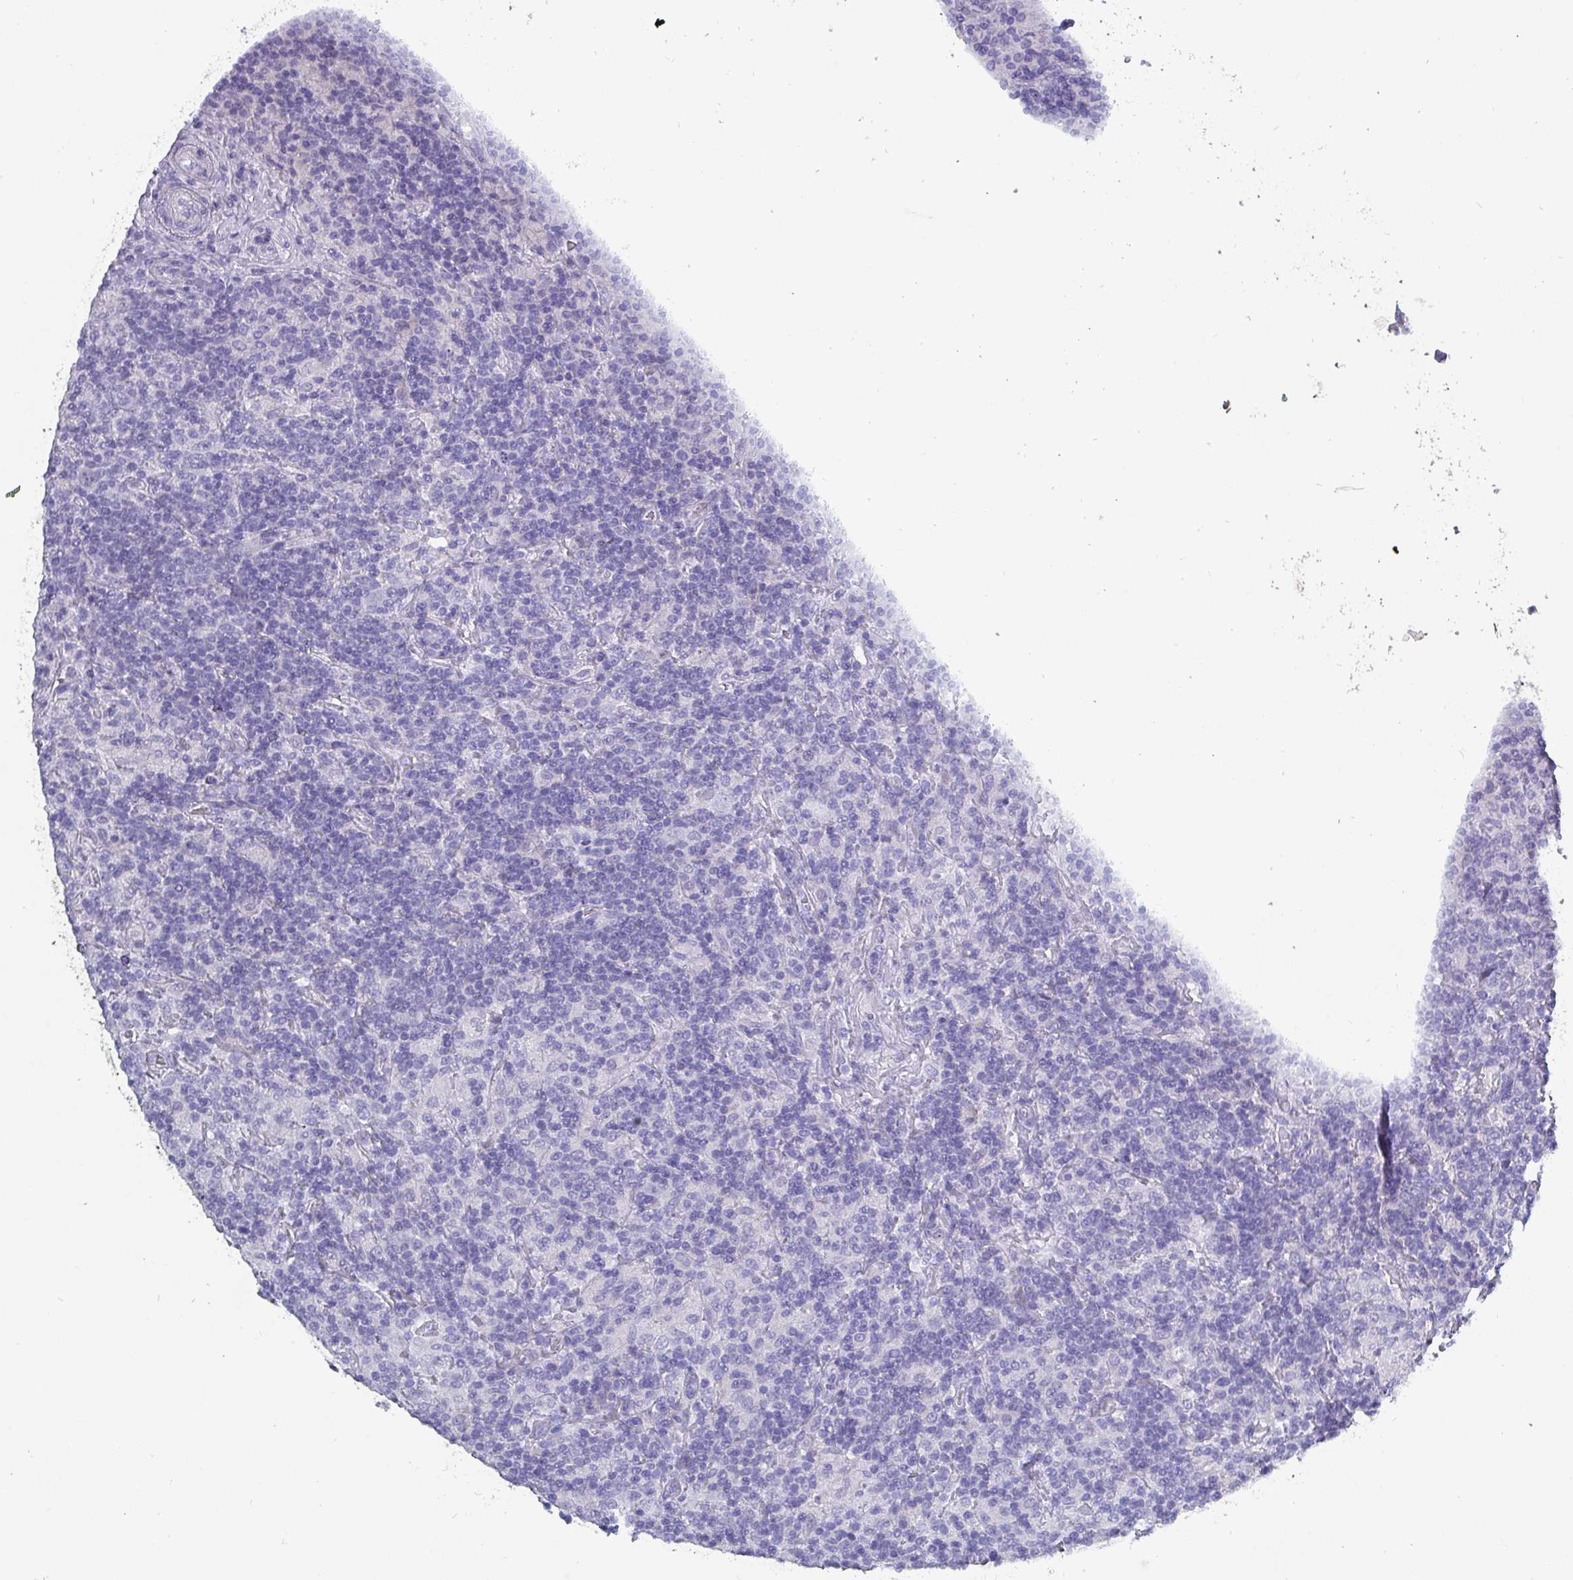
{"staining": {"intensity": "negative", "quantity": "none", "location": "none"}, "tissue": "lymphoma", "cell_type": "Tumor cells", "image_type": "cancer", "snomed": [{"axis": "morphology", "description": "Hodgkin's disease, NOS"}, {"axis": "topography", "description": "Lymph node"}], "caption": "The immunohistochemistry photomicrograph has no significant expression in tumor cells of Hodgkin's disease tissue.", "gene": "INS-IGF2", "patient": {"sex": "male", "age": 70}}